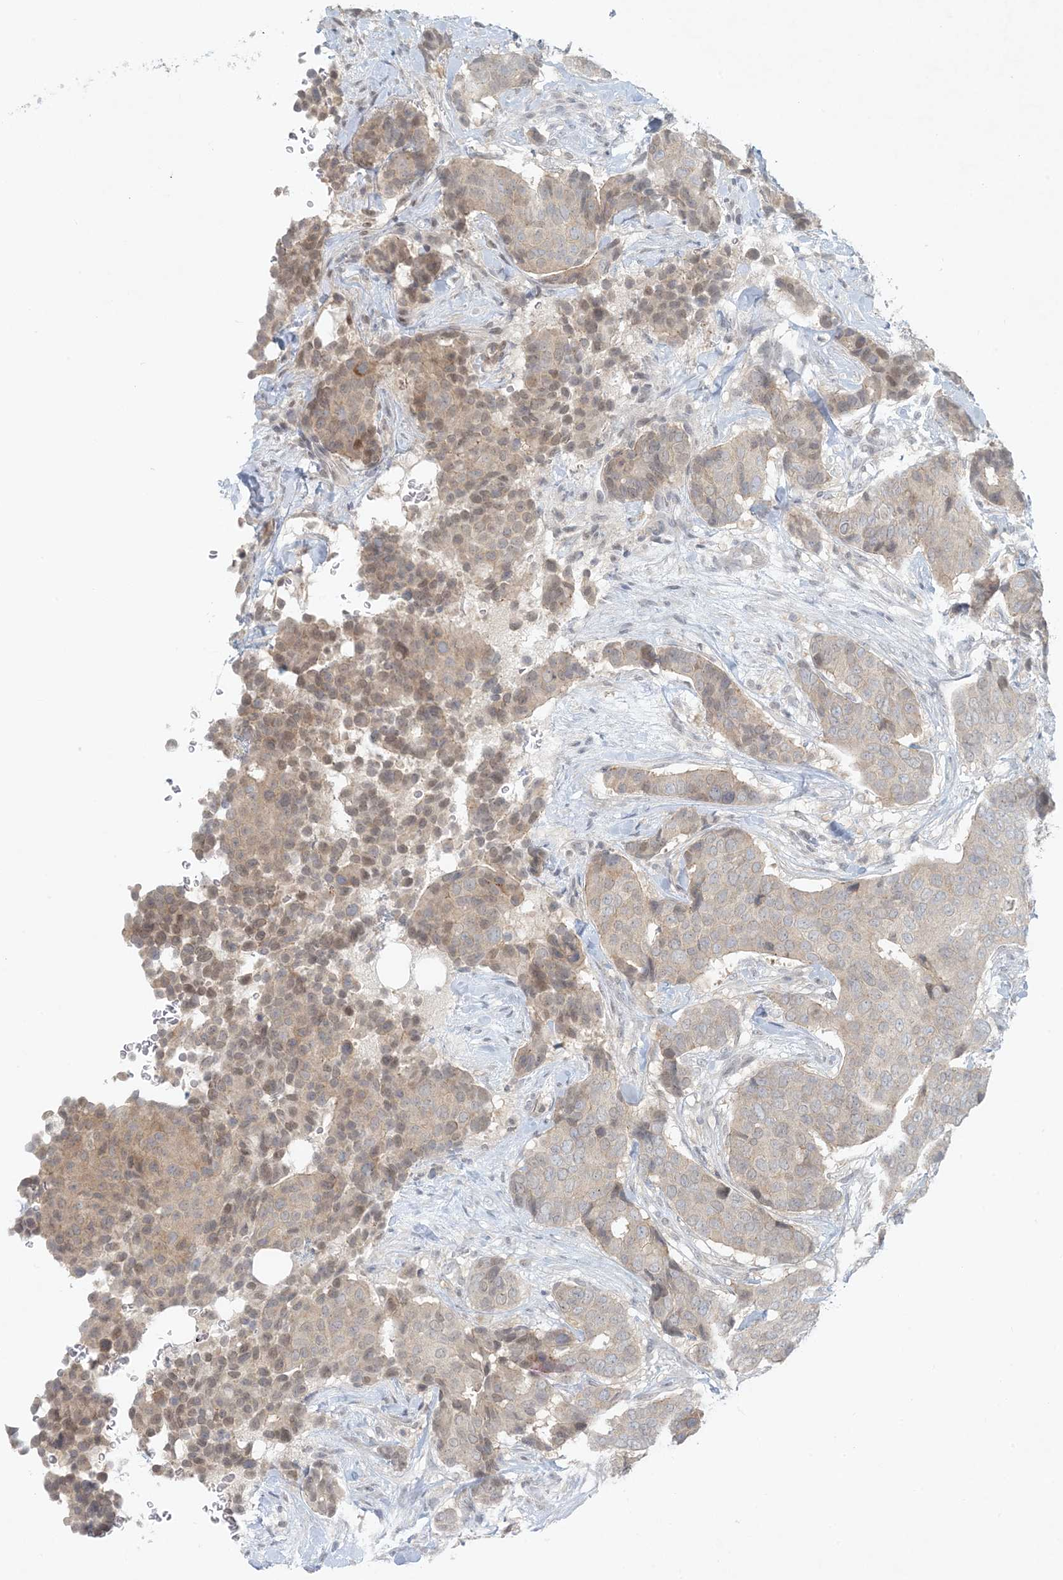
{"staining": {"intensity": "weak", "quantity": "25%-75%", "location": "cytoplasmic/membranous,nuclear"}, "tissue": "breast cancer", "cell_type": "Tumor cells", "image_type": "cancer", "snomed": [{"axis": "morphology", "description": "Duct carcinoma"}, {"axis": "topography", "description": "Breast"}], "caption": "Immunohistochemical staining of breast cancer (invasive ductal carcinoma) reveals weak cytoplasmic/membranous and nuclear protein staining in approximately 25%-75% of tumor cells. The staining is performed using DAB brown chromogen to label protein expression. The nuclei are counter-stained blue using hematoxylin.", "gene": "OBI1", "patient": {"sex": "female", "age": 75}}